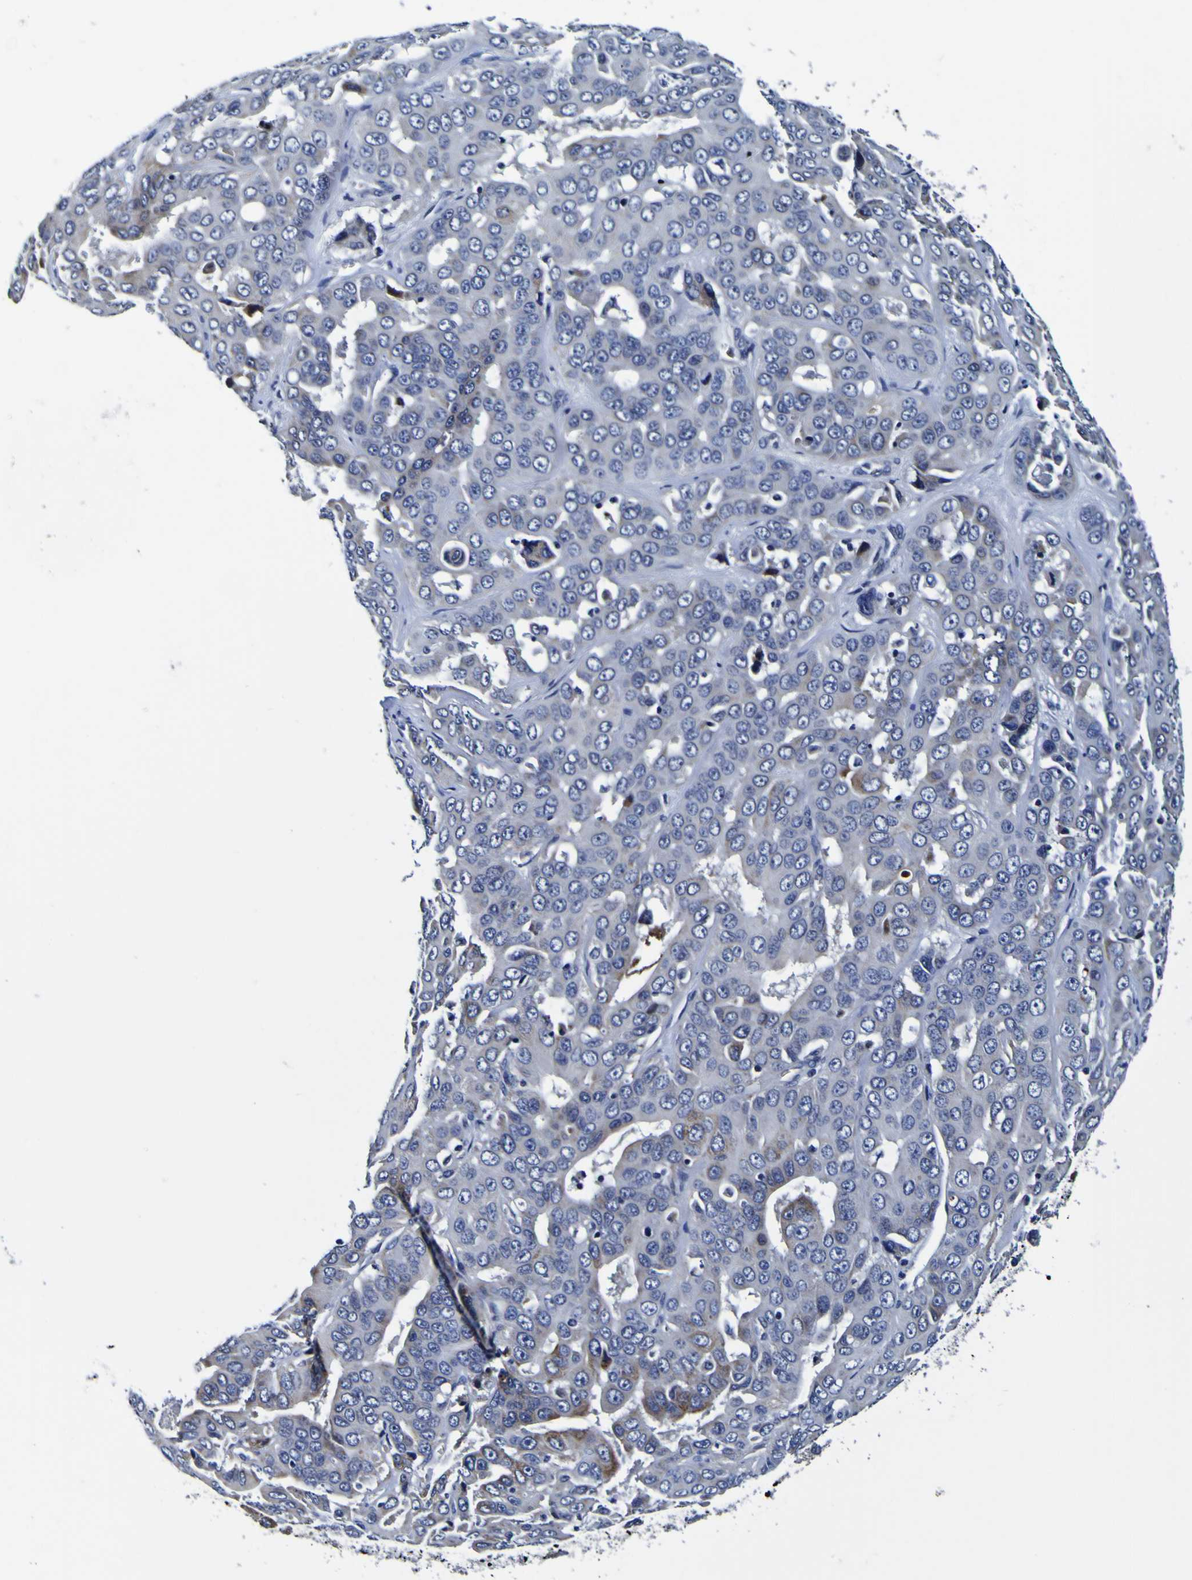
{"staining": {"intensity": "moderate", "quantity": "<25%", "location": "cytoplasmic/membranous"}, "tissue": "liver cancer", "cell_type": "Tumor cells", "image_type": "cancer", "snomed": [{"axis": "morphology", "description": "Cholangiocarcinoma"}, {"axis": "topography", "description": "Liver"}], "caption": "A histopathology image of cholangiocarcinoma (liver) stained for a protein displays moderate cytoplasmic/membranous brown staining in tumor cells.", "gene": "PDLIM4", "patient": {"sex": "female", "age": 52}}